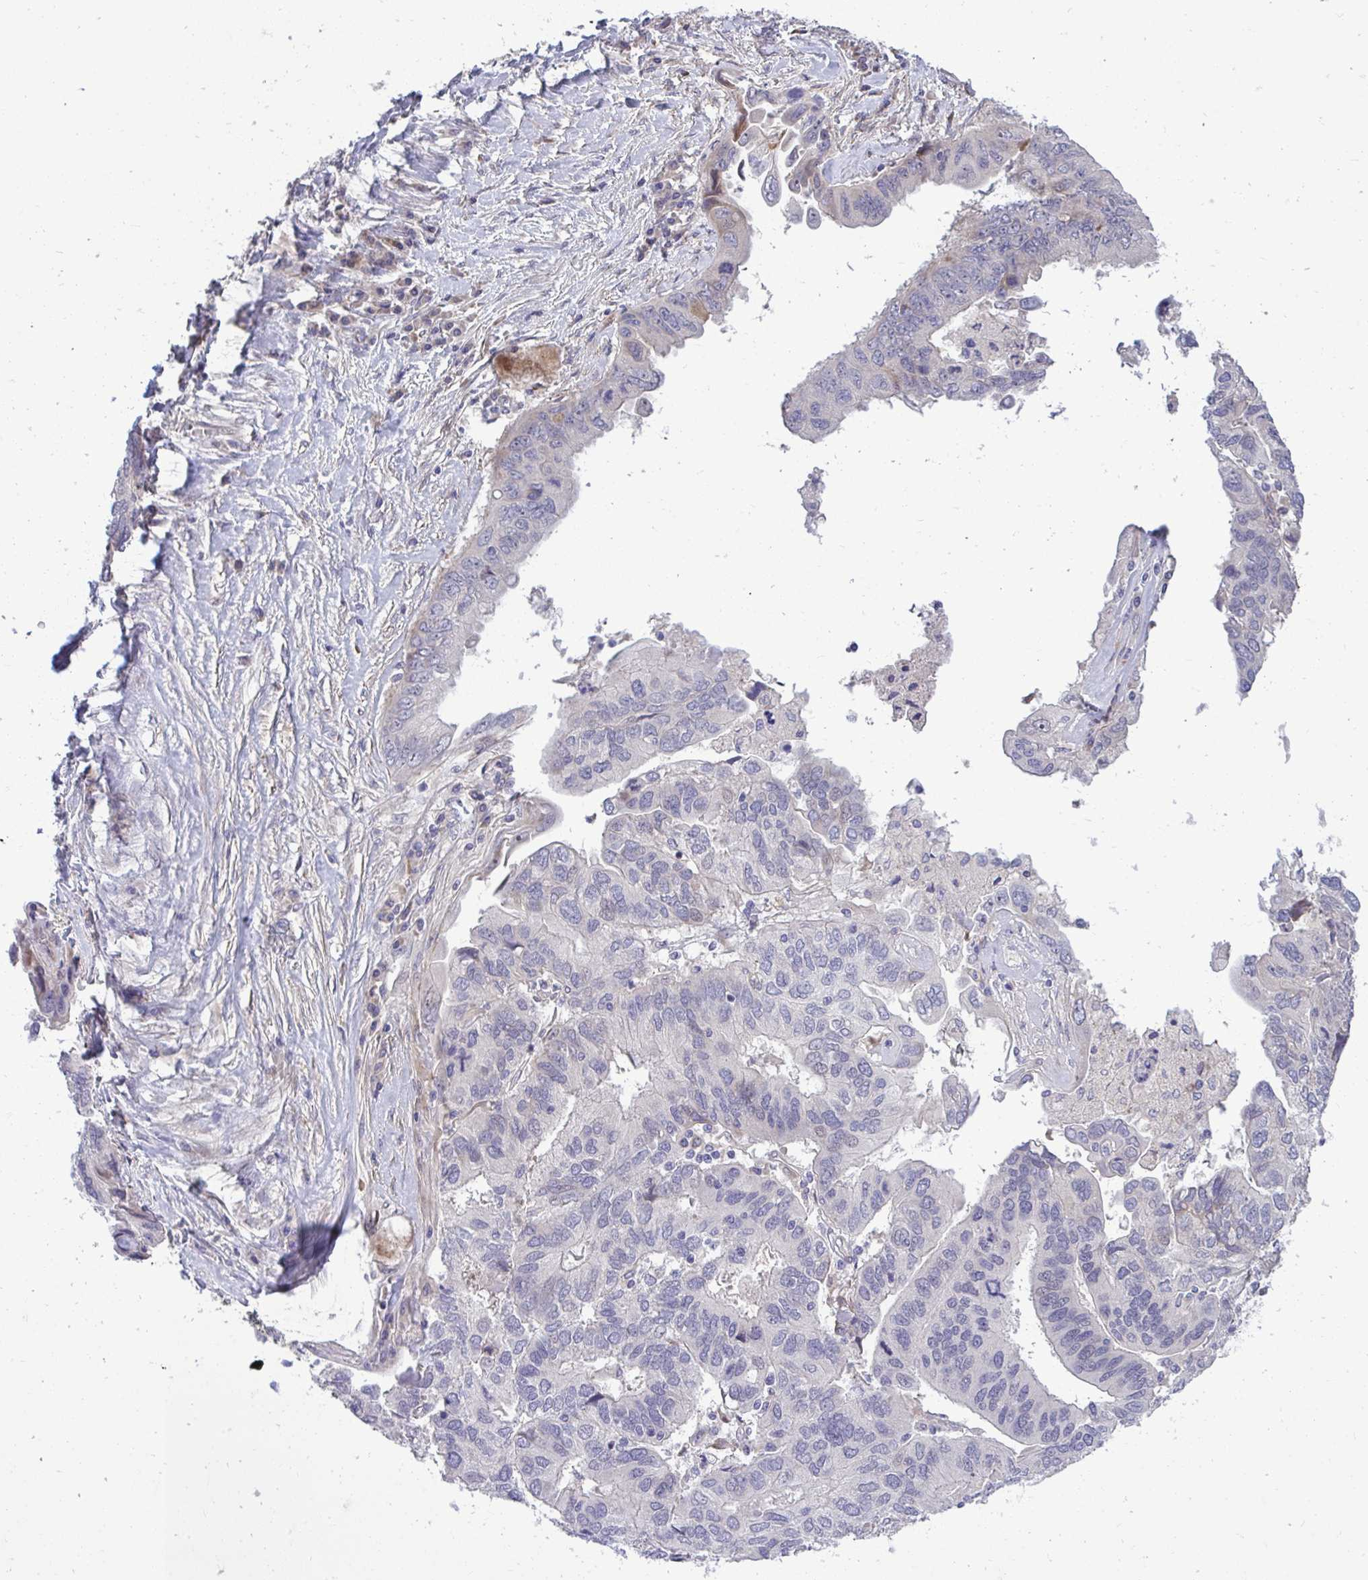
{"staining": {"intensity": "negative", "quantity": "none", "location": "none"}, "tissue": "ovarian cancer", "cell_type": "Tumor cells", "image_type": "cancer", "snomed": [{"axis": "morphology", "description": "Cystadenocarcinoma, serous, NOS"}, {"axis": "topography", "description": "Ovary"}], "caption": "Protein analysis of ovarian serous cystadenocarcinoma demonstrates no significant positivity in tumor cells.", "gene": "HMBOX1", "patient": {"sex": "female", "age": 79}}